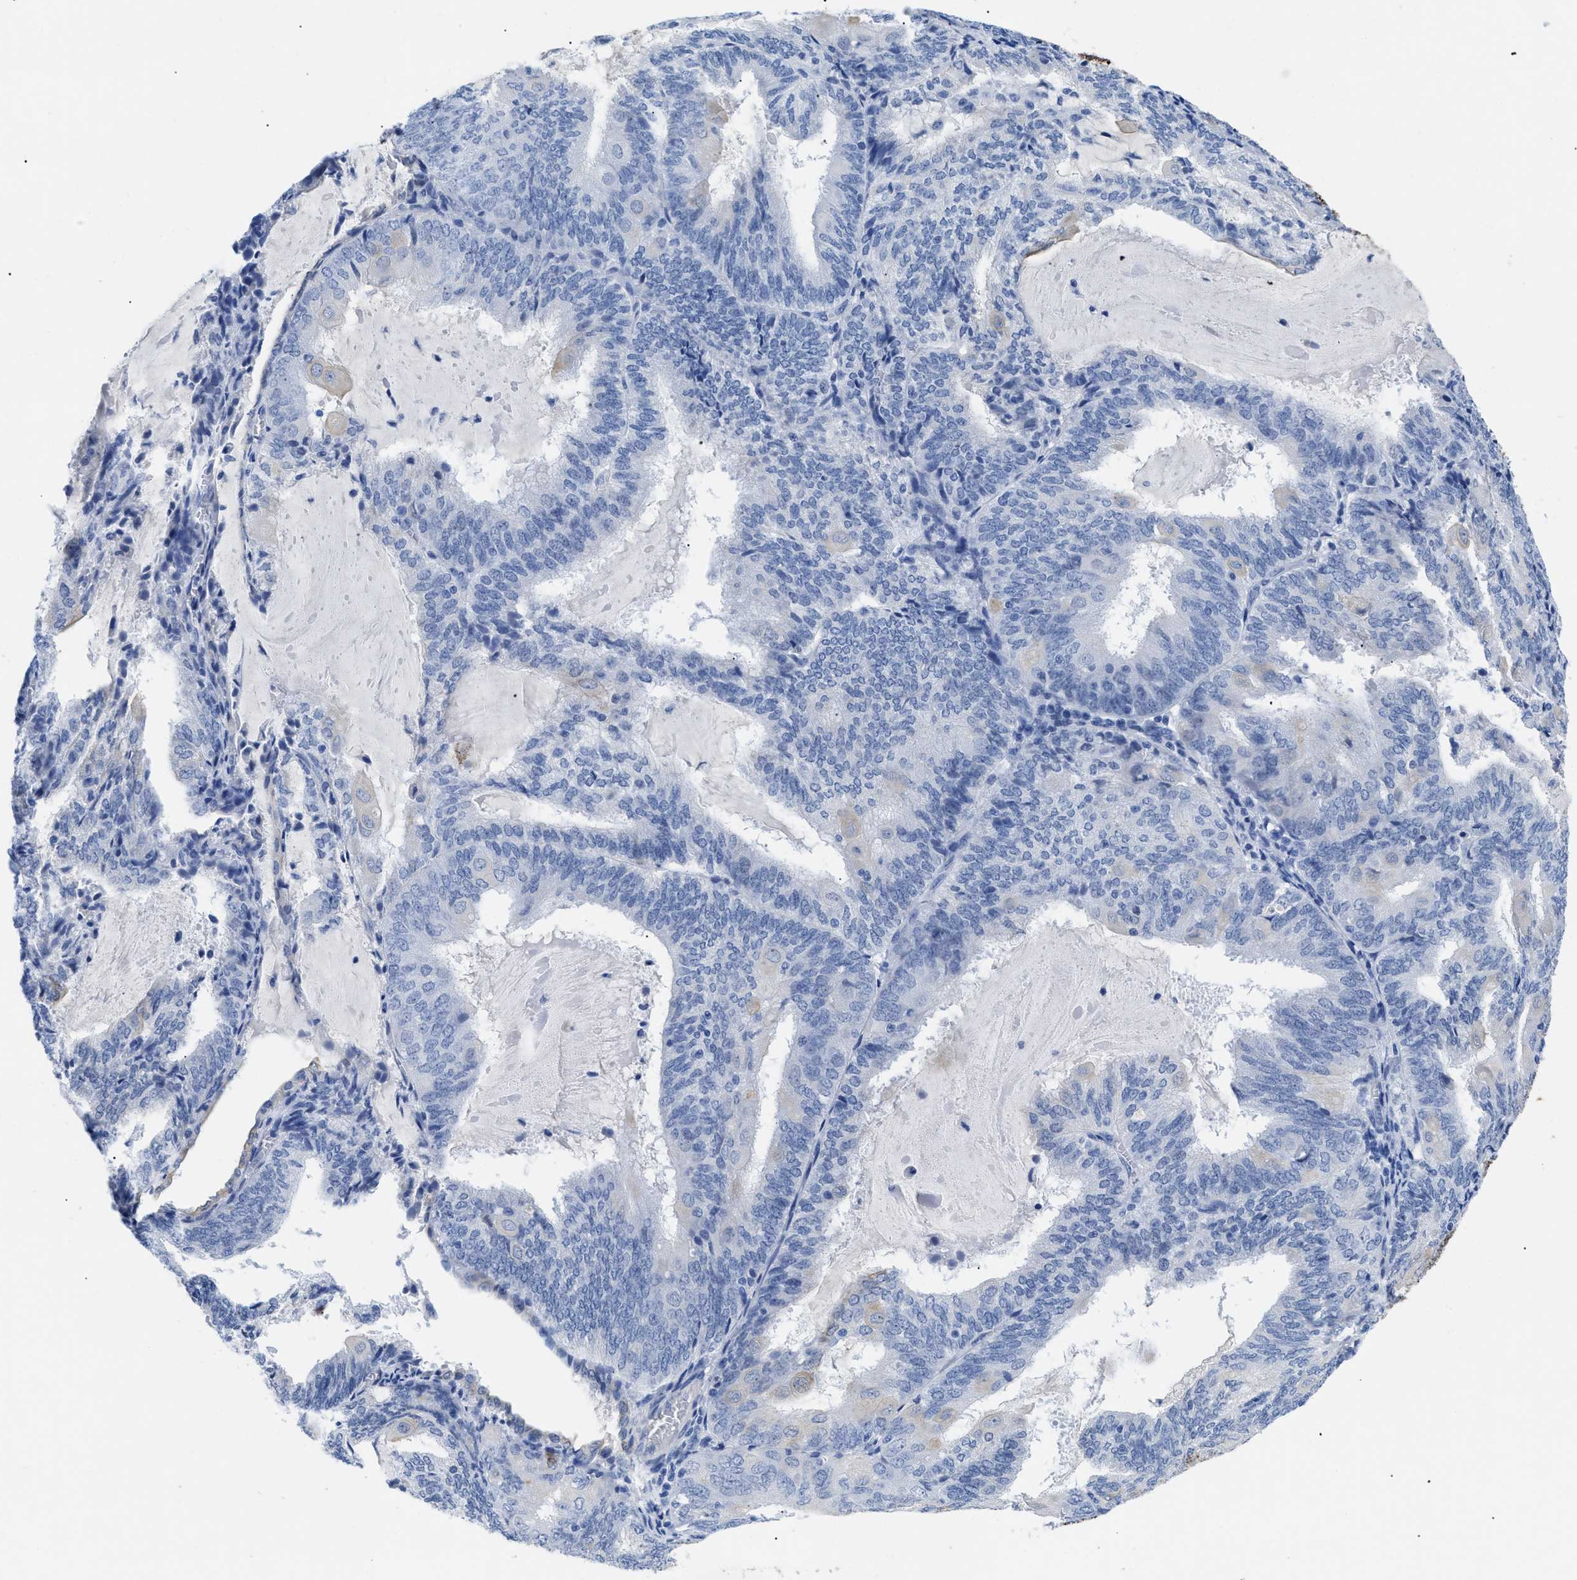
{"staining": {"intensity": "negative", "quantity": "none", "location": "none"}, "tissue": "endometrial cancer", "cell_type": "Tumor cells", "image_type": "cancer", "snomed": [{"axis": "morphology", "description": "Adenocarcinoma, NOS"}, {"axis": "topography", "description": "Endometrium"}], "caption": "An image of human endometrial adenocarcinoma is negative for staining in tumor cells.", "gene": "TMEM68", "patient": {"sex": "female", "age": 81}}